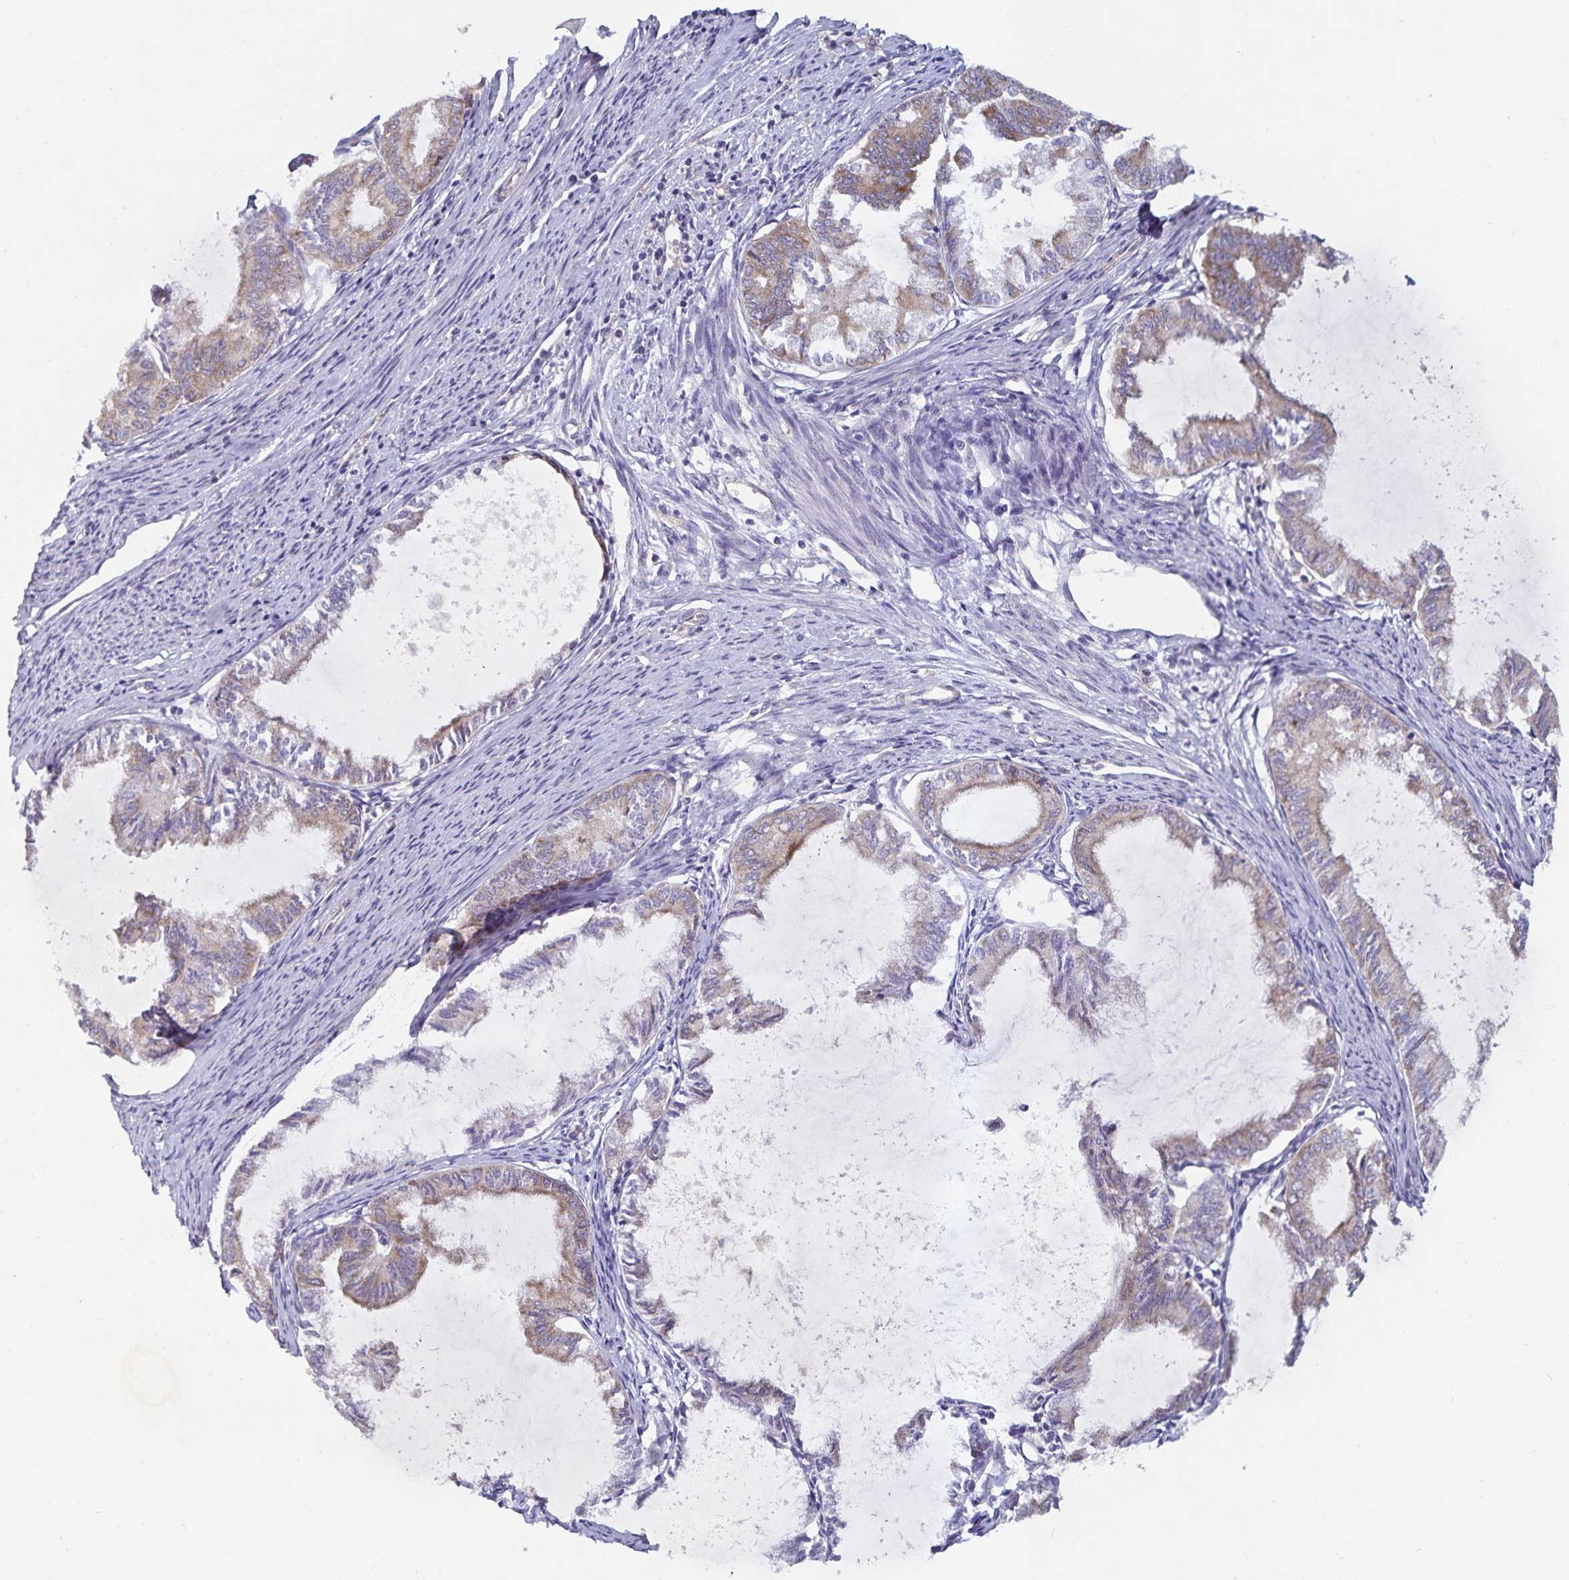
{"staining": {"intensity": "moderate", "quantity": ">75%", "location": "cytoplasmic/membranous"}, "tissue": "endometrial cancer", "cell_type": "Tumor cells", "image_type": "cancer", "snomed": [{"axis": "morphology", "description": "Adenocarcinoma, NOS"}, {"axis": "topography", "description": "Endometrium"}], "caption": "The immunohistochemical stain shows moderate cytoplasmic/membranous positivity in tumor cells of endometrial adenocarcinoma tissue.", "gene": "FAM120A", "patient": {"sex": "female", "age": 86}}